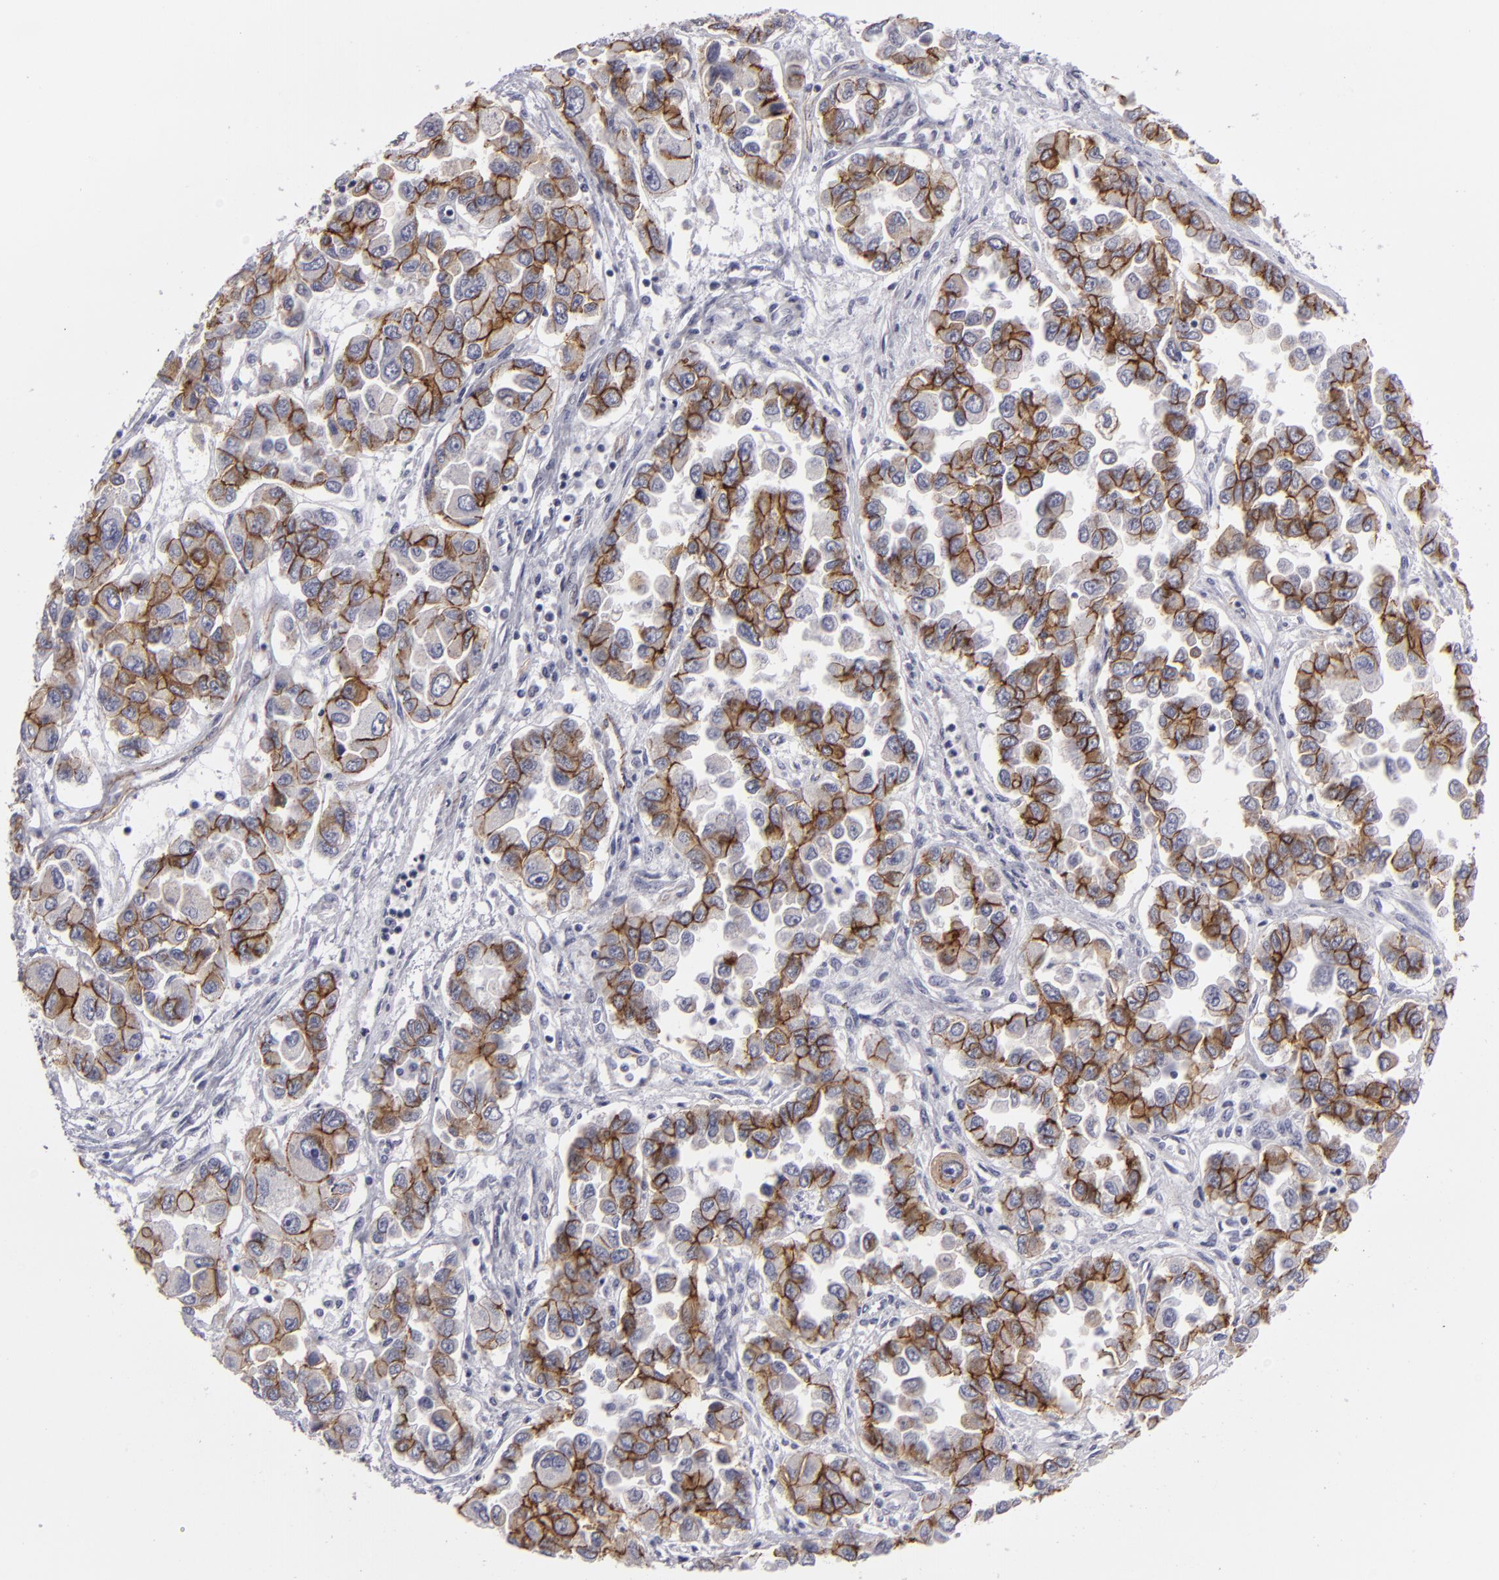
{"staining": {"intensity": "moderate", "quantity": "25%-75%", "location": "cytoplasmic/membranous"}, "tissue": "ovarian cancer", "cell_type": "Tumor cells", "image_type": "cancer", "snomed": [{"axis": "morphology", "description": "Cystadenocarcinoma, serous, NOS"}, {"axis": "topography", "description": "Ovary"}], "caption": "Immunohistochemistry photomicrograph of neoplastic tissue: human serous cystadenocarcinoma (ovarian) stained using immunohistochemistry (IHC) exhibits medium levels of moderate protein expression localized specifically in the cytoplasmic/membranous of tumor cells, appearing as a cytoplasmic/membranous brown color.", "gene": "JUP", "patient": {"sex": "female", "age": 84}}